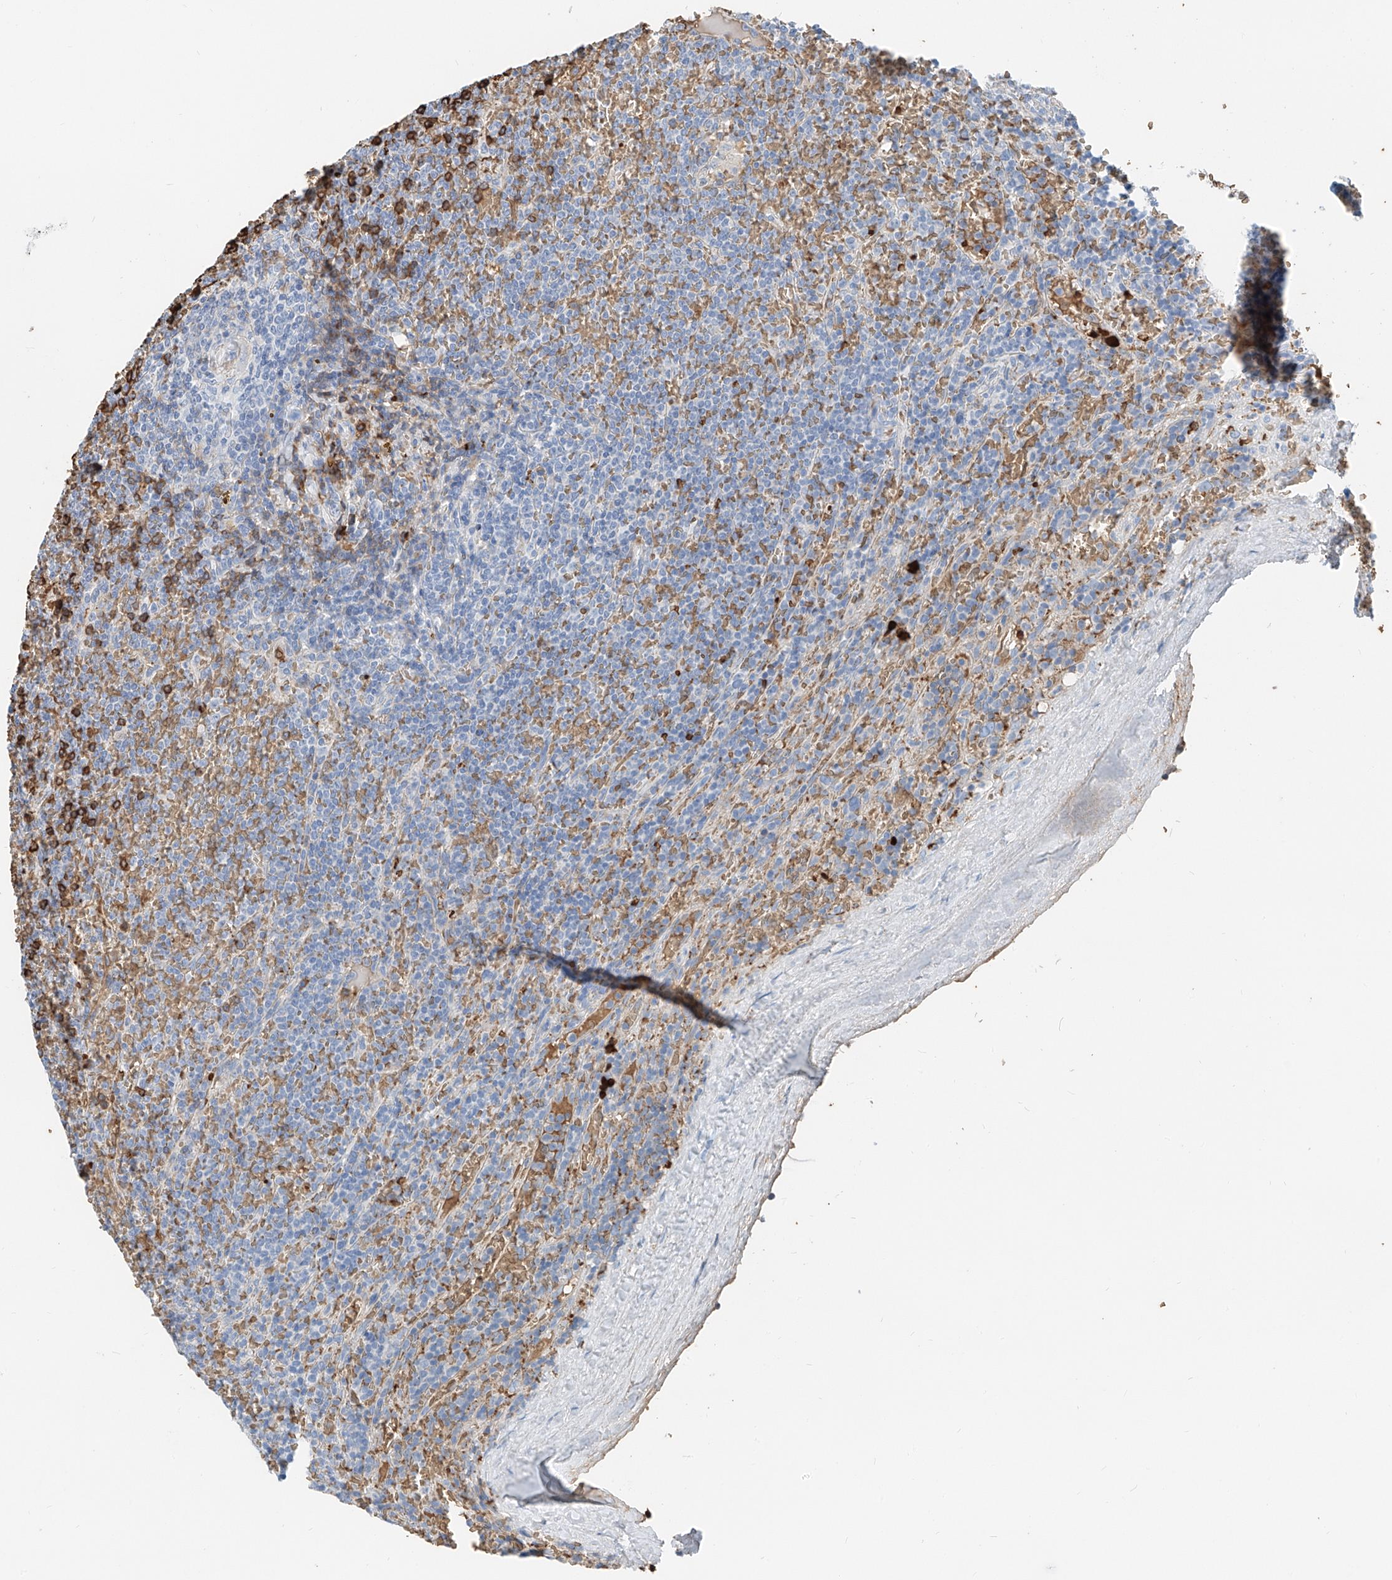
{"staining": {"intensity": "negative", "quantity": "none", "location": "none"}, "tissue": "lymphoma", "cell_type": "Tumor cells", "image_type": "cancer", "snomed": [{"axis": "morphology", "description": "Malignant lymphoma, non-Hodgkin's type, Low grade"}, {"axis": "topography", "description": "Spleen"}], "caption": "Immunohistochemistry (IHC) image of neoplastic tissue: human low-grade malignant lymphoma, non-Hodgkin's type stained with DAB demonstrates no significant protein positivity in tumor cells.", "gene": "PRSS23", "patient": {"sex": "female", "age": 19}}